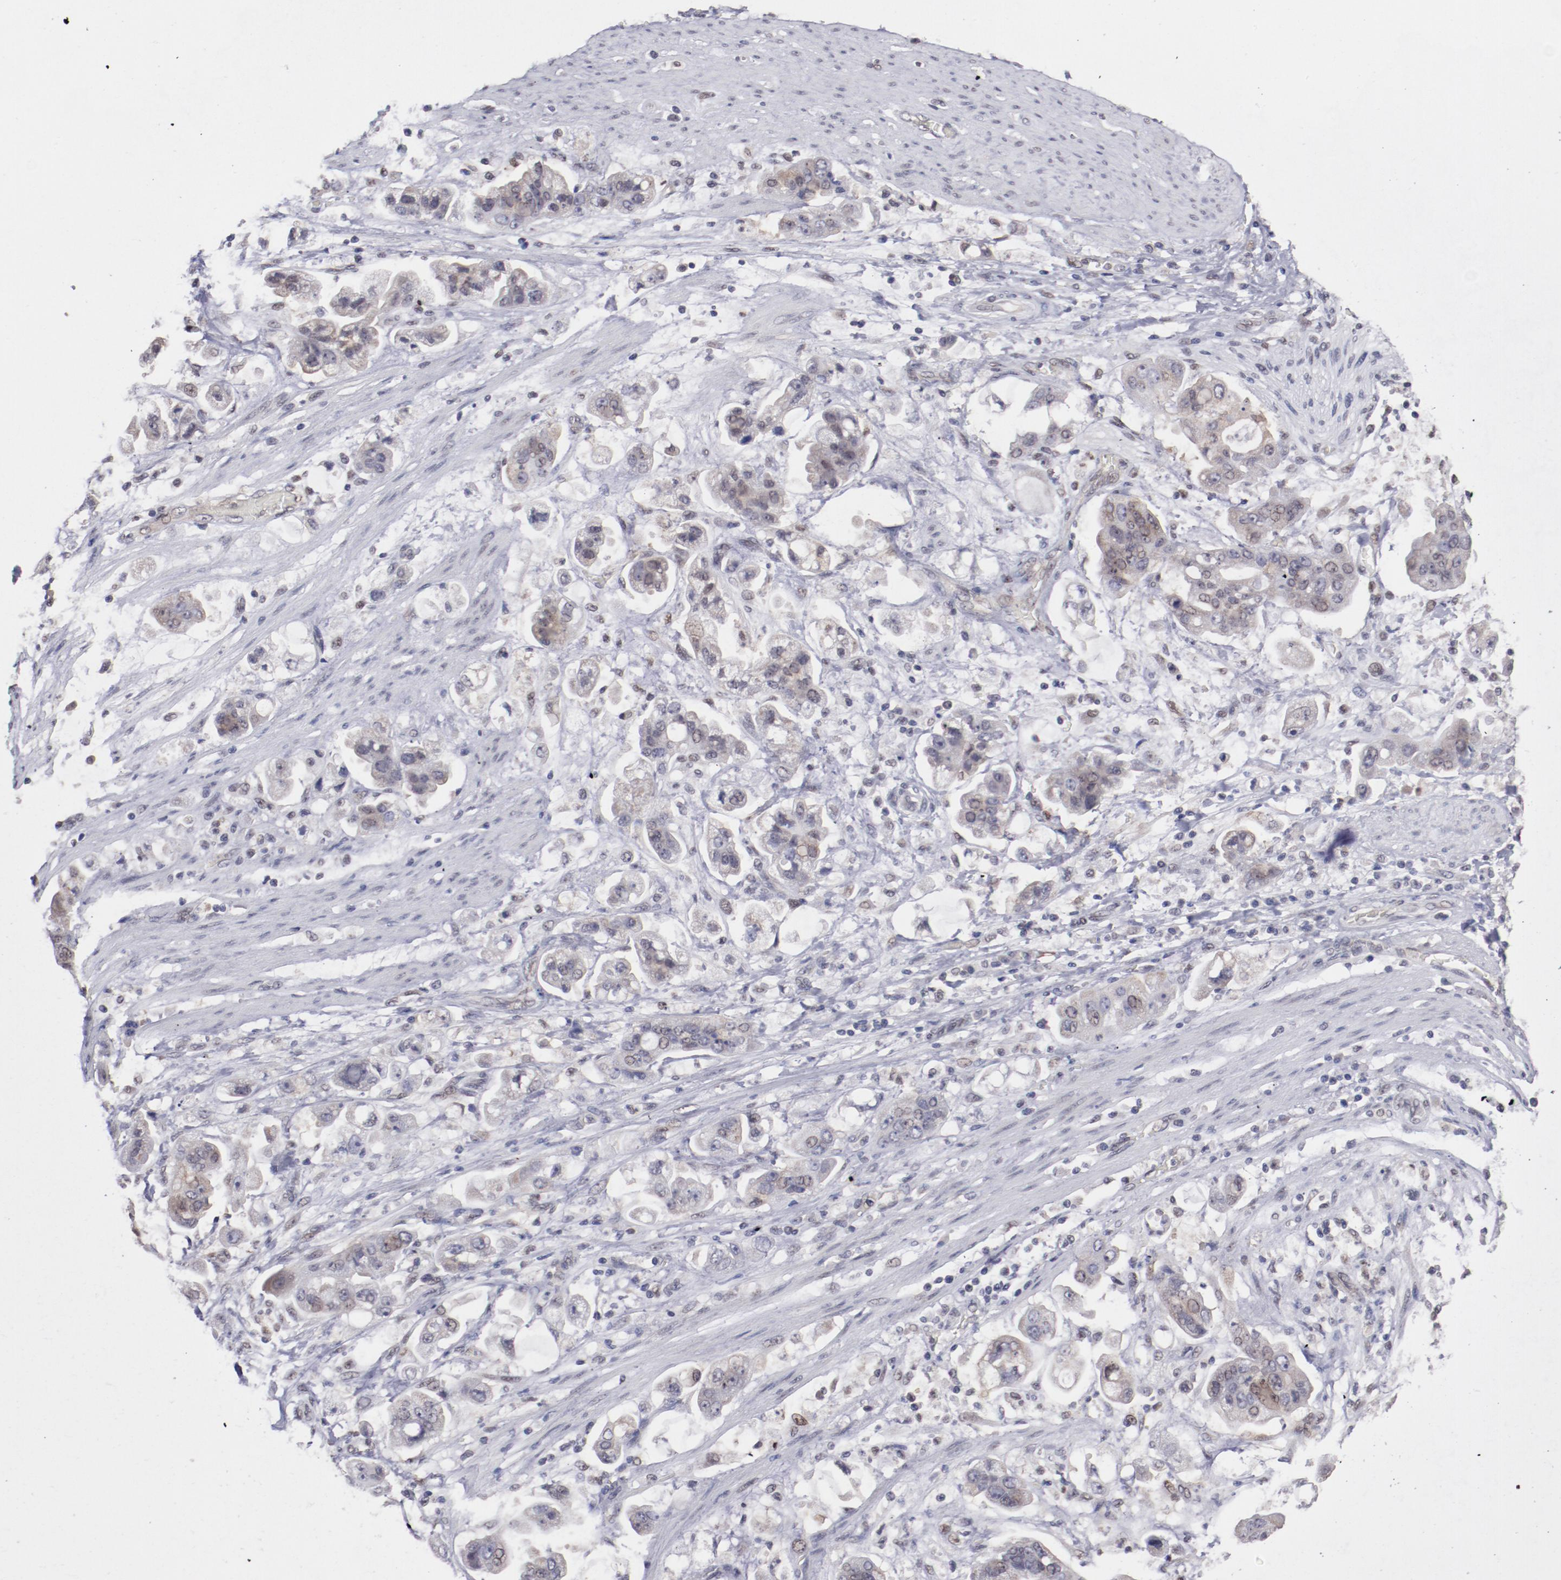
{"staining": {"intensity": "weak", "quantity": "25%-75%", "location": "nuclear"}, "tissue": "stomach cancer", "cell_type": "Tumor cells", "image_type": "cancer", "snomed": [{"axis": "morphology", "description": "Adenocarcinoma, NOS"}, {"axis": "topography", "description": "Stomach"}], "caption": "A low amount of weak nuclear expression is present in about 25%-75% of tumor cells in stomach cancer (adenocarcinoma) tissue.", "gene": "ARNT", "patient": {"sex": "male", "age": 62}}